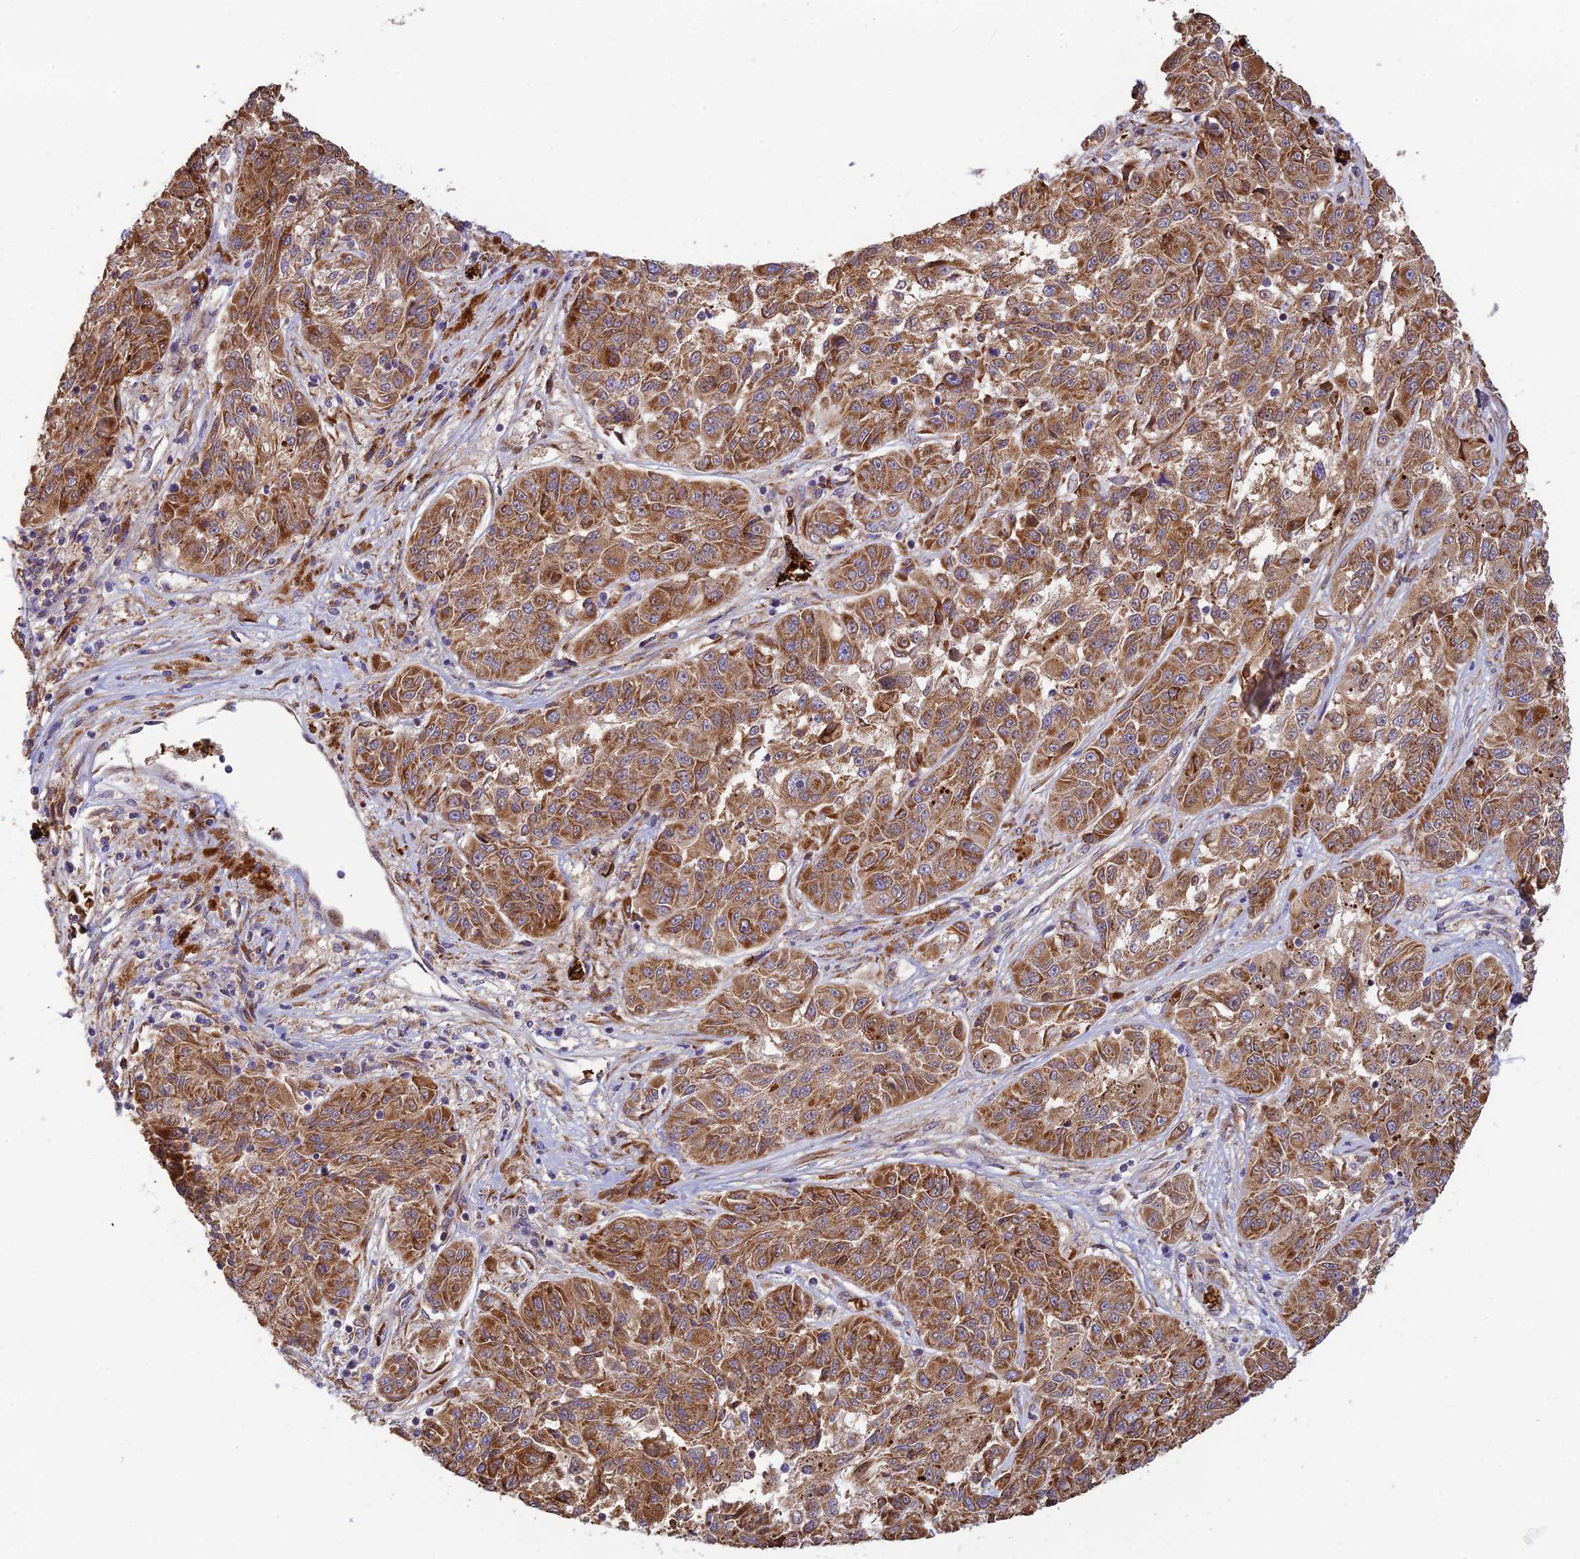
{"staining": {"intensity": "moderate", "quantity": ">75%", "location": "cytoplasmic/membranous"}, "tissue": "melanoma", "cell_type": "Tumor cells", "image_type": "cancer", "snomed": [{"axis": "morphology", "description": "Malignant melanoma, NOS"}, {"axis": "topography", "description": "Skin"}], "caption": "Protein expression analysis of malignant melanoma displays moderate cytoplasmic/membranous positivity in about >75% of tumor cells.", "gene": "UFSP2", "patient": {"sex": "male", "age": 53}}